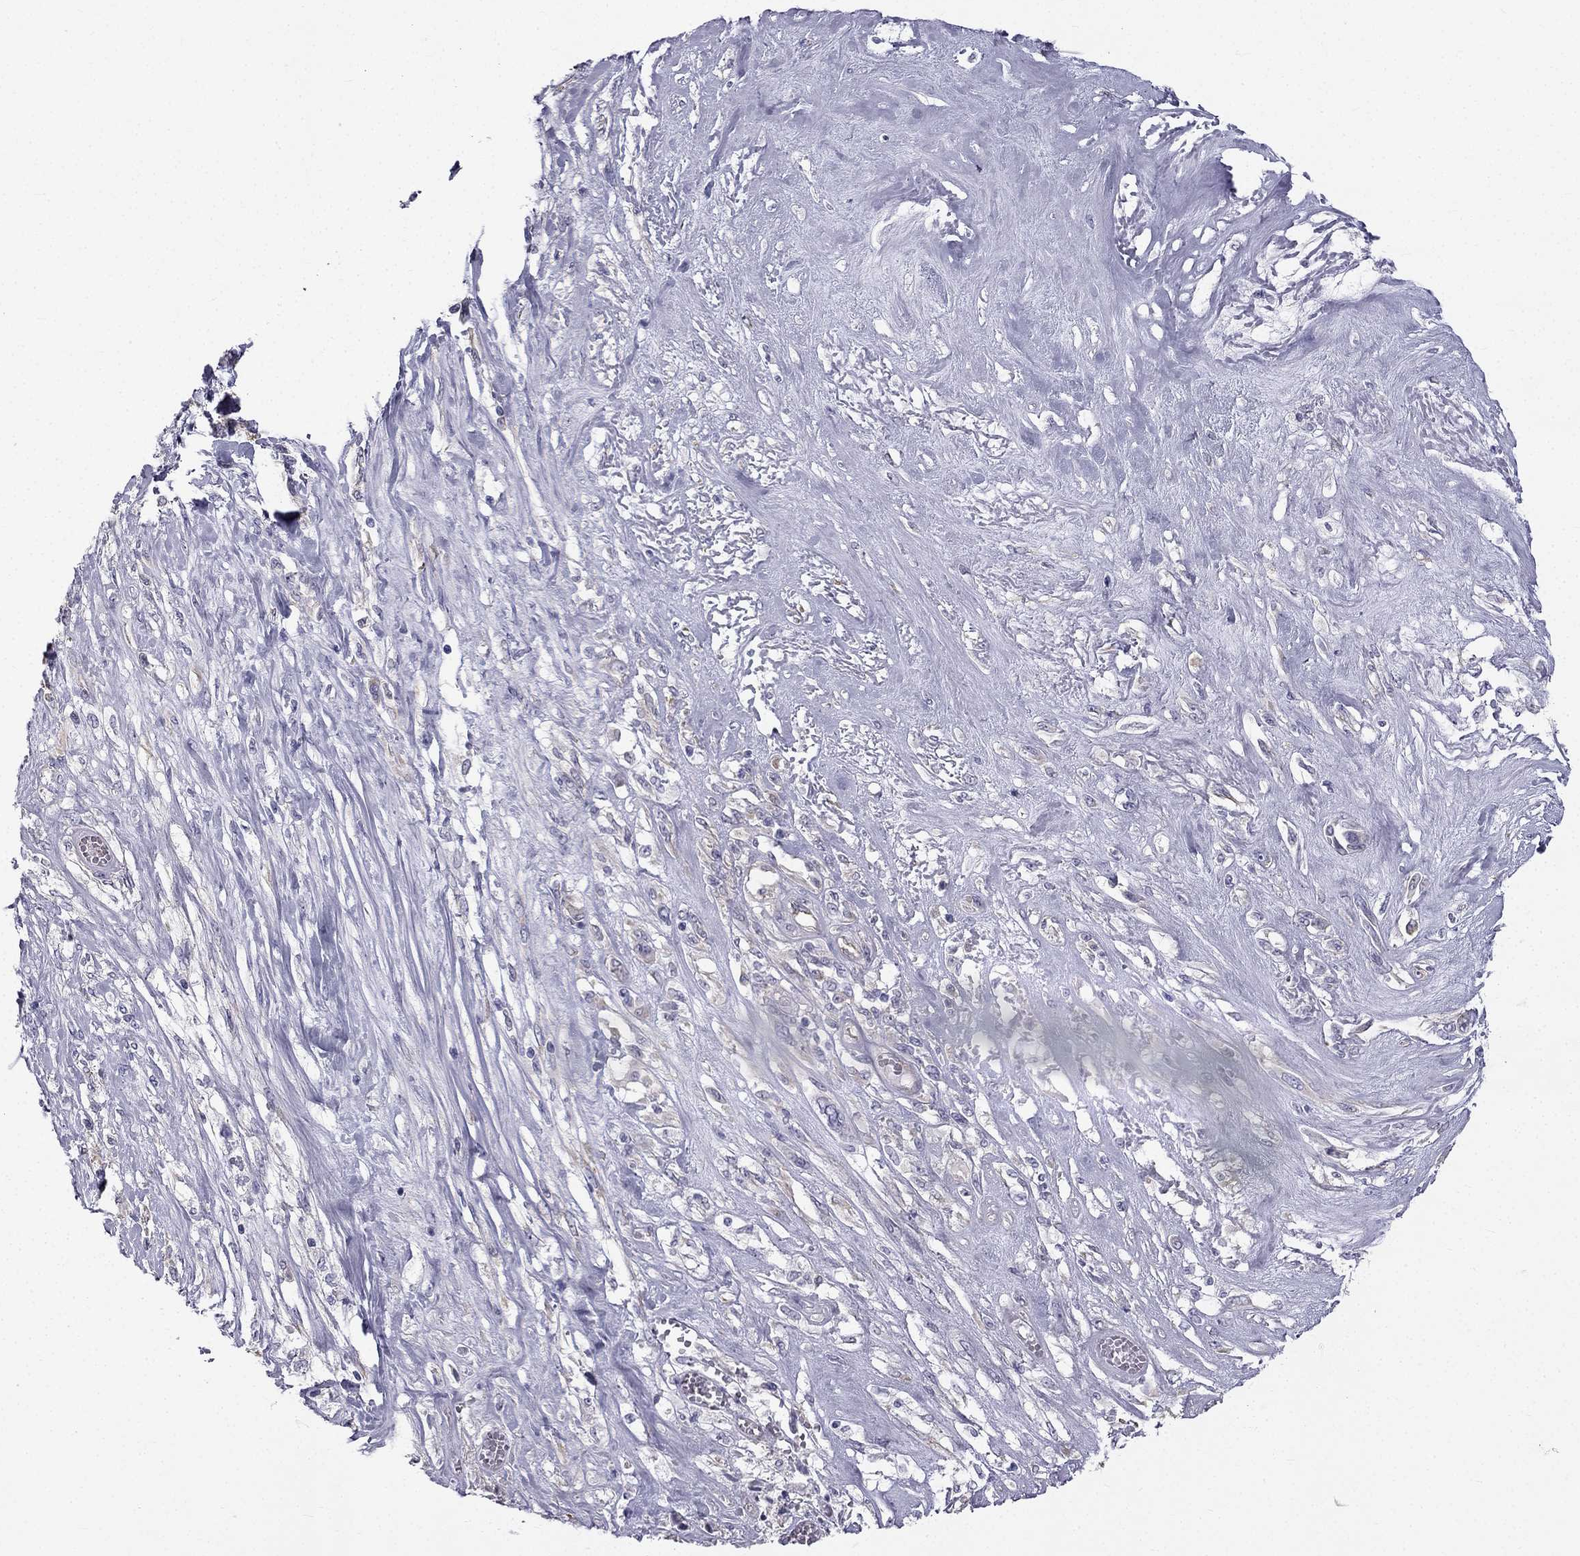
{"staining": {"intensity": "negative", "quantity": "none", "location": "none"}, "tissue": "melanoma", "cell_type": "Tumor cells", "image_type": "cancer", "snomed": [{"axis": "morphology", "description": "Malignant melanoma, NOS"}, {"axis": "topography", "description": "Skin"}], "caption": "Tumor cells show no significant protein expression in malignant melanoma.", "gene": "CCDC40", "patient": {"sex": "female", "age": 91}}